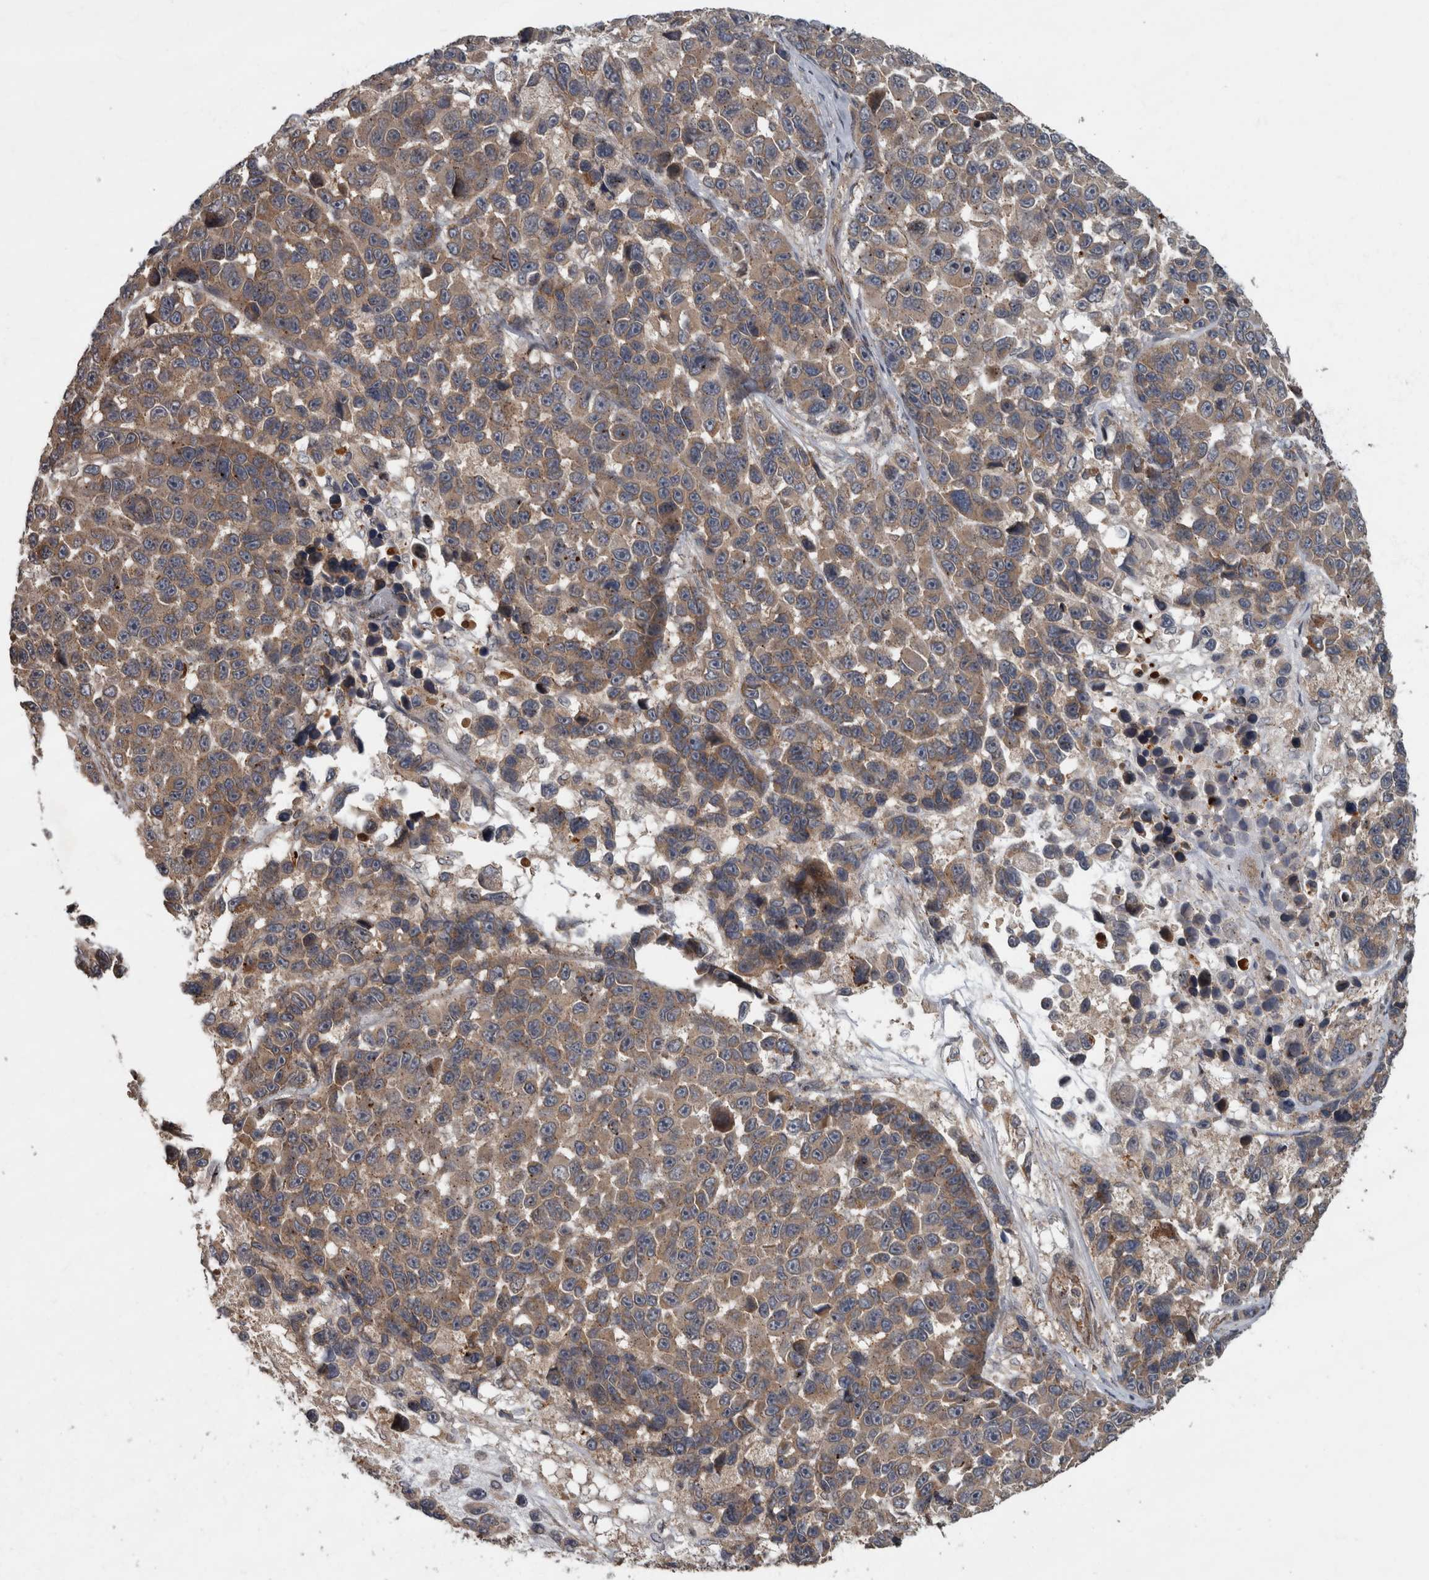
{"staining": {"intensity": "weak", "quantity": ">75%", "location": "cytoplasmic/membranous"}, "tissue": "melanoma", "cell_type": "Tumor cells", "image_type": "cancer", "snomed": [{"axis": "morphology", "description": "Malignant melanoma, NOS"}, {"axis": "topography", "description": "Skin"}], "caption": "A high-resolution micrograph shows immunohistochemistry (IHC) staining of melanoma, which reveals weak cytoplasmic/membranous positivity in approximately >75% of tumor cells.", "gene": "VEGFD", "patient": {"sex": "male", "age": 53}}